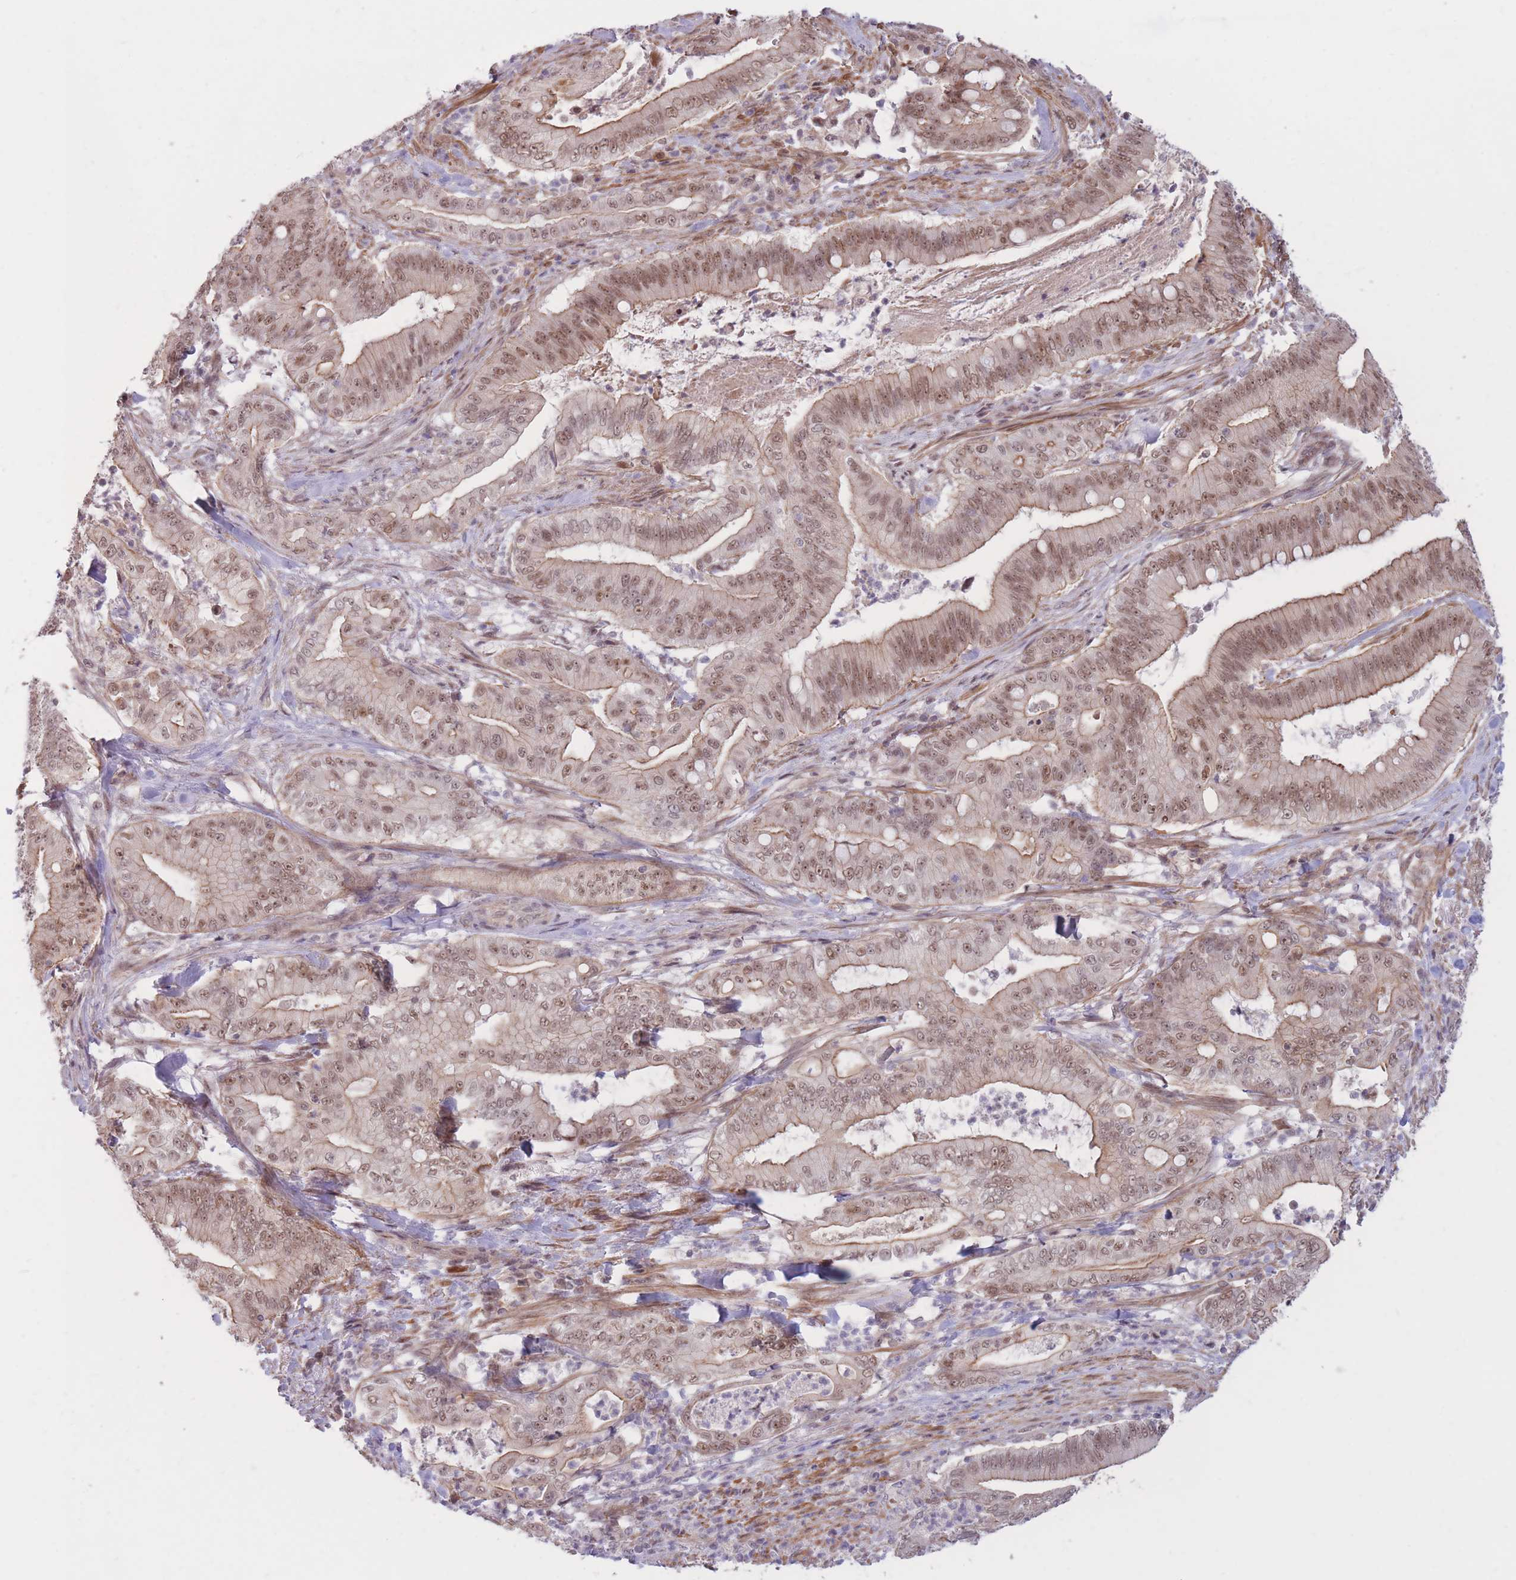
{"staining": {"intensity": "moderate", "quantity": ">75%", "location": "cytoplasmic/membranous,nuclear"}, "tissue": "pancreatic cancer", "cell_type": "Tumor cells", "image_type": "cancer", "snomed": [{"axis": "morphology", "description": "Adenocarcinoma, NOS"}, {"axis": "topography", "description": "Pancreas"}], "caption": "Moderate cytoplasmic/membranous and nuclear staining for a protein is identified in approximately >75% of tumor cells of pancreatic cancer using immunohistochemistry.", "gene": "ERICH6B", "patient": {"sex": "male", "age": 71}}